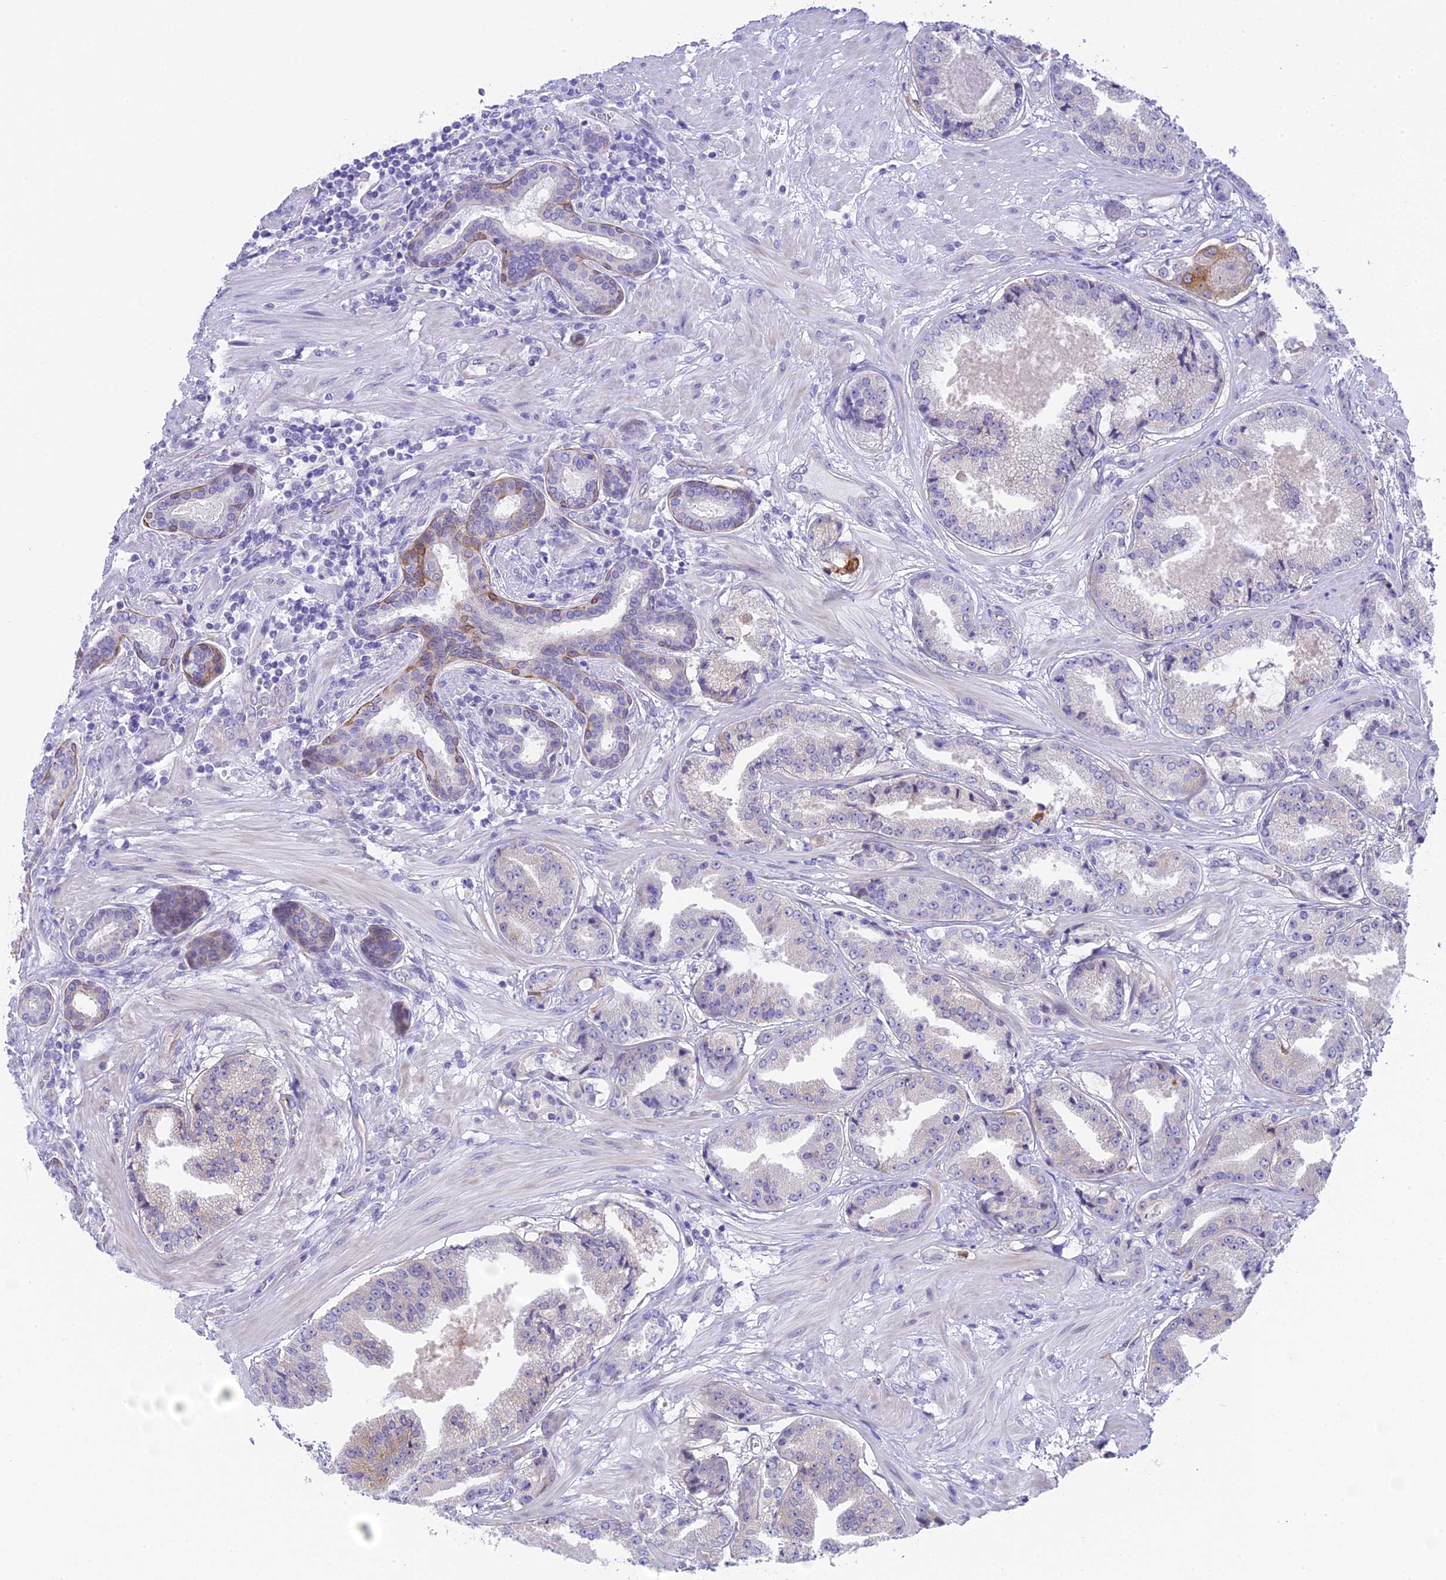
{"staining": {"intensity": "negative", "quantity": "none", "location": "none"}, "tissue": "prostate cancer", "cell_type": "Tumor cells", "image_type": "cancer", "snomed": [{"axis": "morphology", "description": "Adenocarcinoma, High grade"}, {"axis": "topography", "description": "Prostate"}], "caption": "Prostate cancer (adenocarcinoma (high-grade)) stained for a protein using immunohistochemistry demonstrates no expression tumor cells.", "gene": "TACSTD2", "patient": {"sex": "male", "age": 63}}